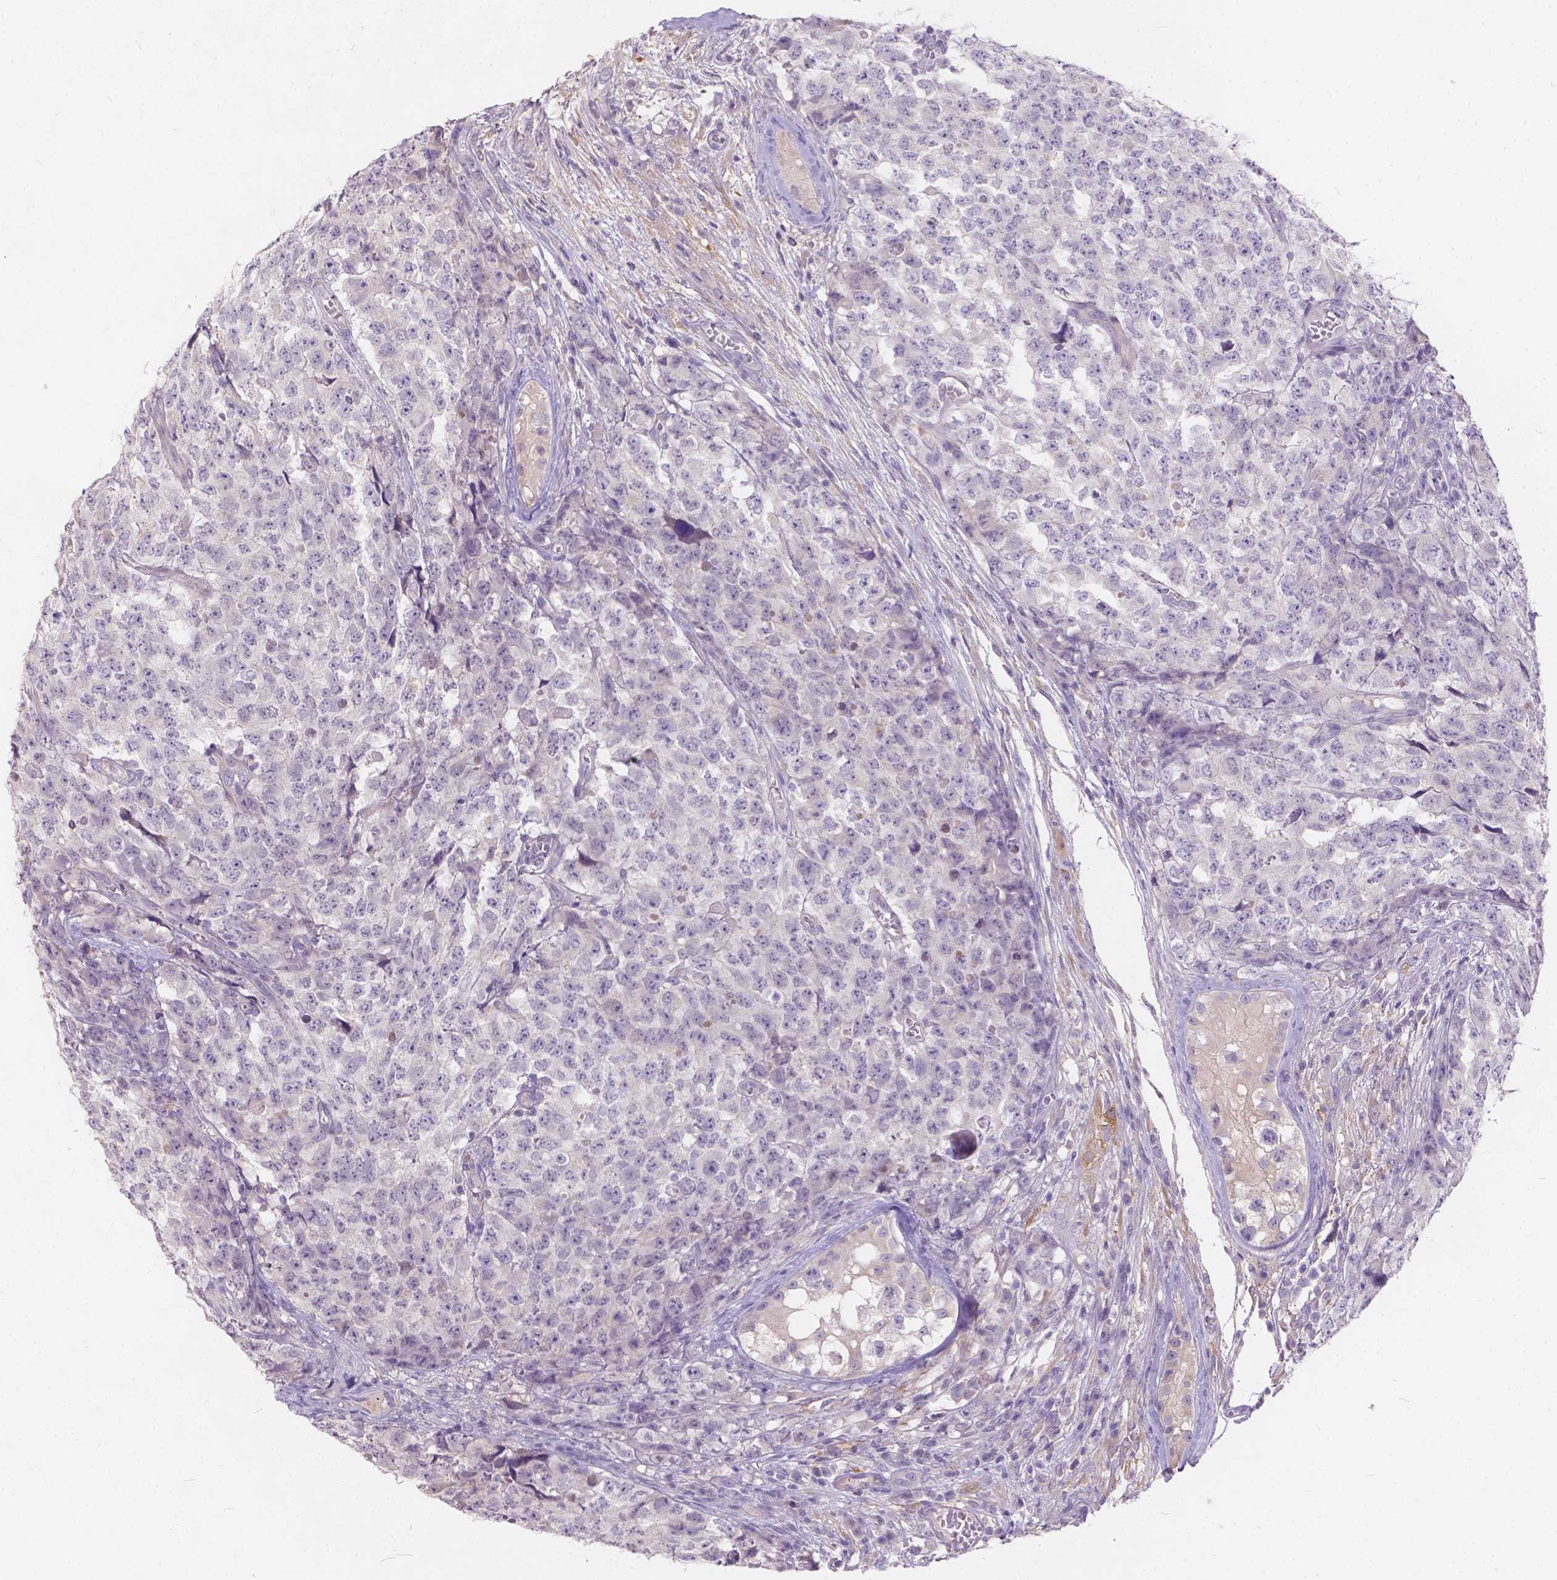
{"staining": {"intensity": "negative", "quantity": "none", "location": "none"}, "tissue": "testis cancer", "cell_type": "Tumor cells", "image_type": "cancer", "snomed": [{"axis": "morphology", "description": "Carcinoma, Embryonal, NOS"}, {"axis": "topography", "description": "Testis"}], "caption": "Immunohistochemical staining of embryonal carcinoma (testis) displays no significant staining in tumor cells. (DAB (3,3'-diaminobenzidine) IHC, high magnification).", "gene": "PEX11G", "patient": {"sex": "male", "age": 23}}